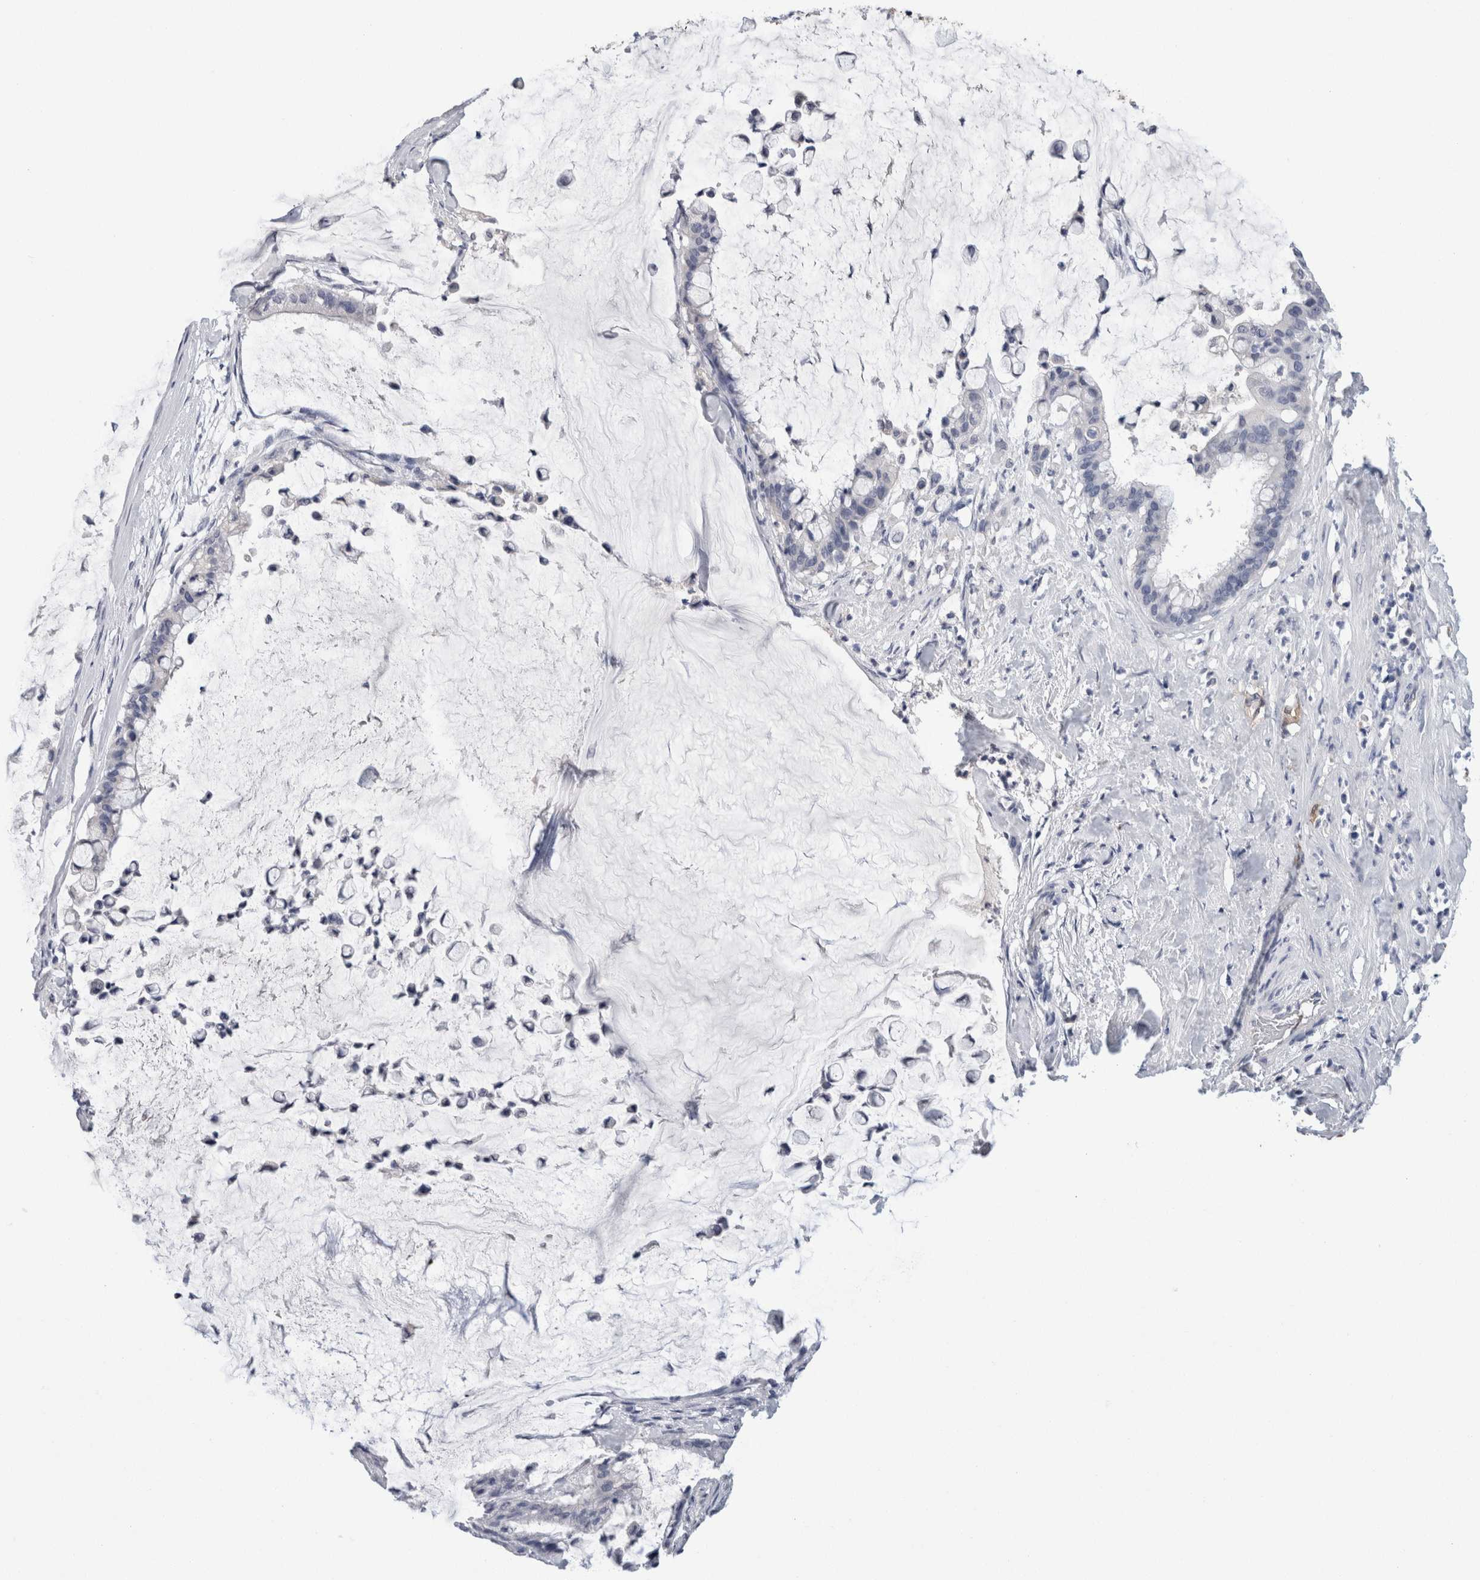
{"staining": {"intensity": "negative", "quantity": "none", "location": "none"}, "tissue": "pancreatic cancer", "cell_type": "Tumor cells", "image_type": "cancer", "snomed": [{"axis": "morphology", "description": "Adenocarcinoma, NOS"}, {"axis": "topography", "description": "Pancreas"}], "caption": "This photomicrograph is of pancreatic adenocarcinoma stained with immunohistochemistry (IHC) to label a protein in brown with the nuclei are counter-stained blue. There is no staining in tumor cells.", "gene": "FABP4", "patient": {"sex": "male", "age": 41}}